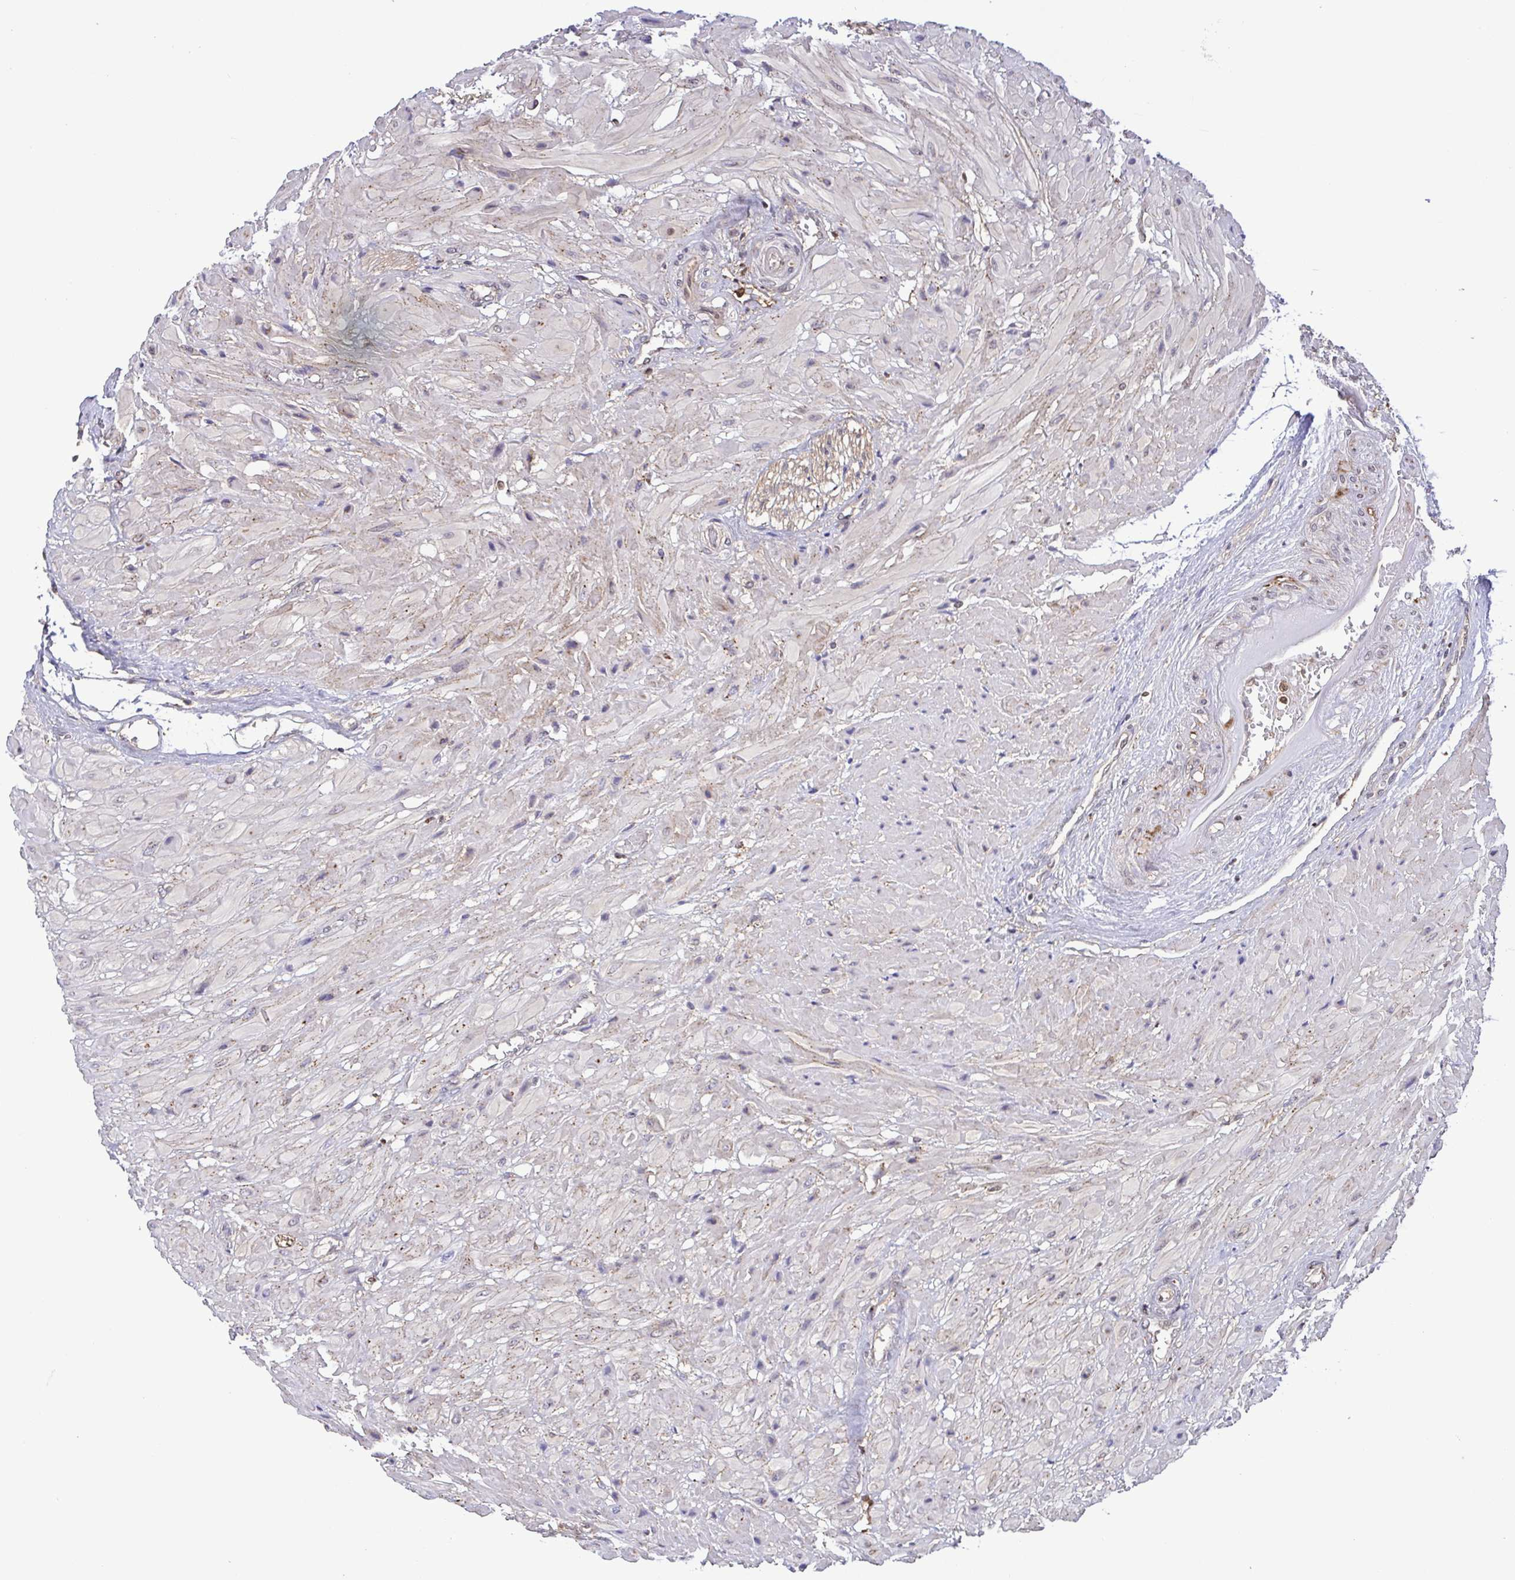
{"staining": {"intensity": "weak", "quantity": "<25%", "location": "cytoplasmic/membranous"}, "tissue": "seminal vesicle", "cell_type": "Glandular cells", "image_type": "normal", "snomed": [{"axis": "morphology", "description": "Normal tissue, NOS"}, {"axis": "topography", "description": "Seminal veicle"}], "caption": "This is a image of immunohistochemistry (IHC) staining of normal seminal vesicle, which shows no positivity in glandular cells.", "gene": "CHMP1B", "patient": {"sex": "male", "age": 55}}